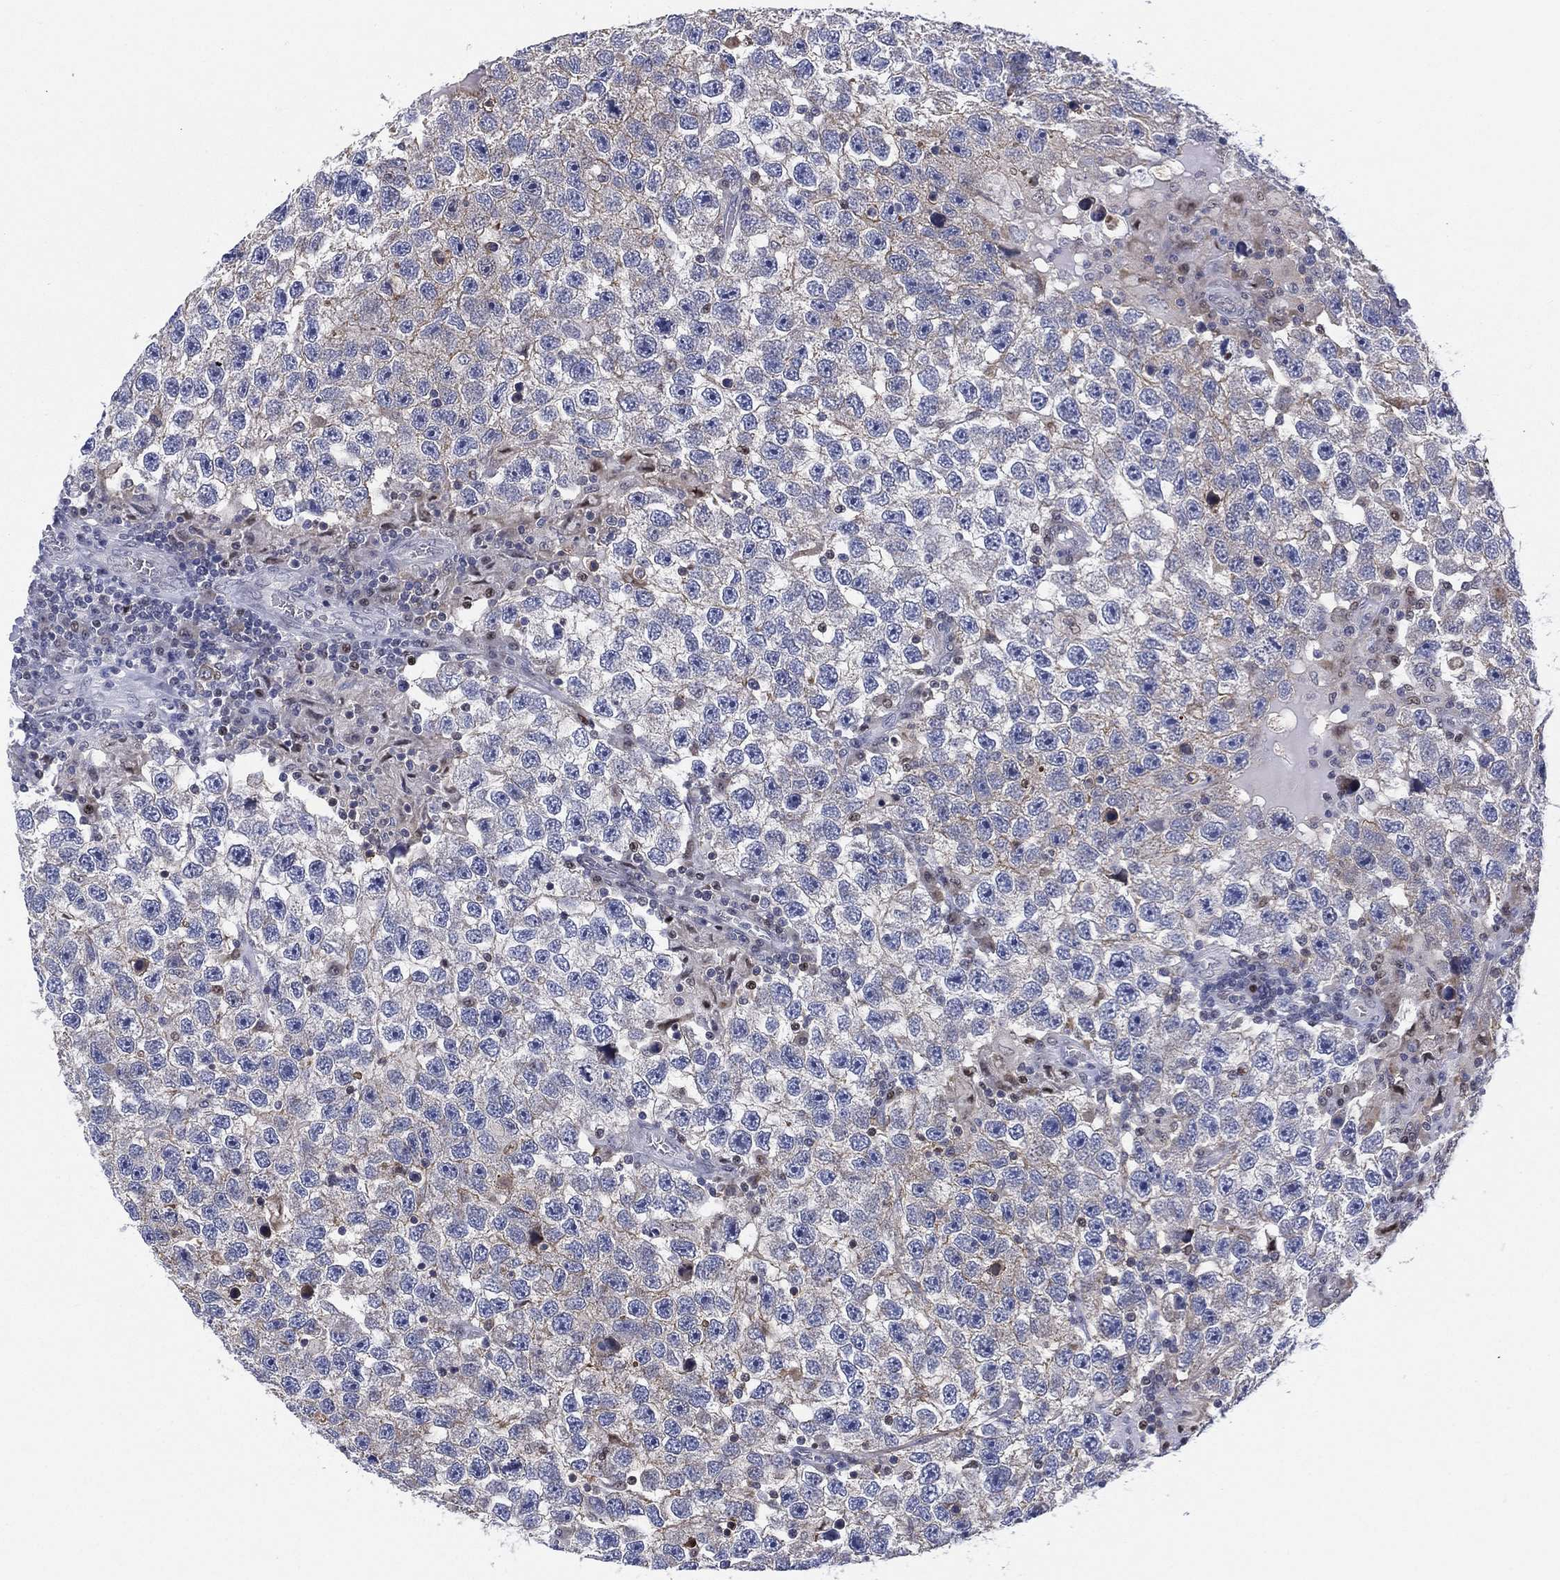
{"staining": {"intensity": "negative", "quantity": "none", "location": "none"}, "tissue": "testis cancer", "cell_type": "Tumor cells", "image_type": "cancer", "snomed": [{"axis": "morphology", "description": "Seminoma, NOS"}, {"axis": "topography", "description": "Testis"}], "caption": "There is no significant staining in tumor cells of seminoma (testis). Brightfield microscopy of IHC stained with DAB (3,3'-diaminobenzidine) (brown) and hematoxylin (blue), captured at high magnification.", "gene": "SLC4A4", "patient": {"sex": "male", "age": 26}}